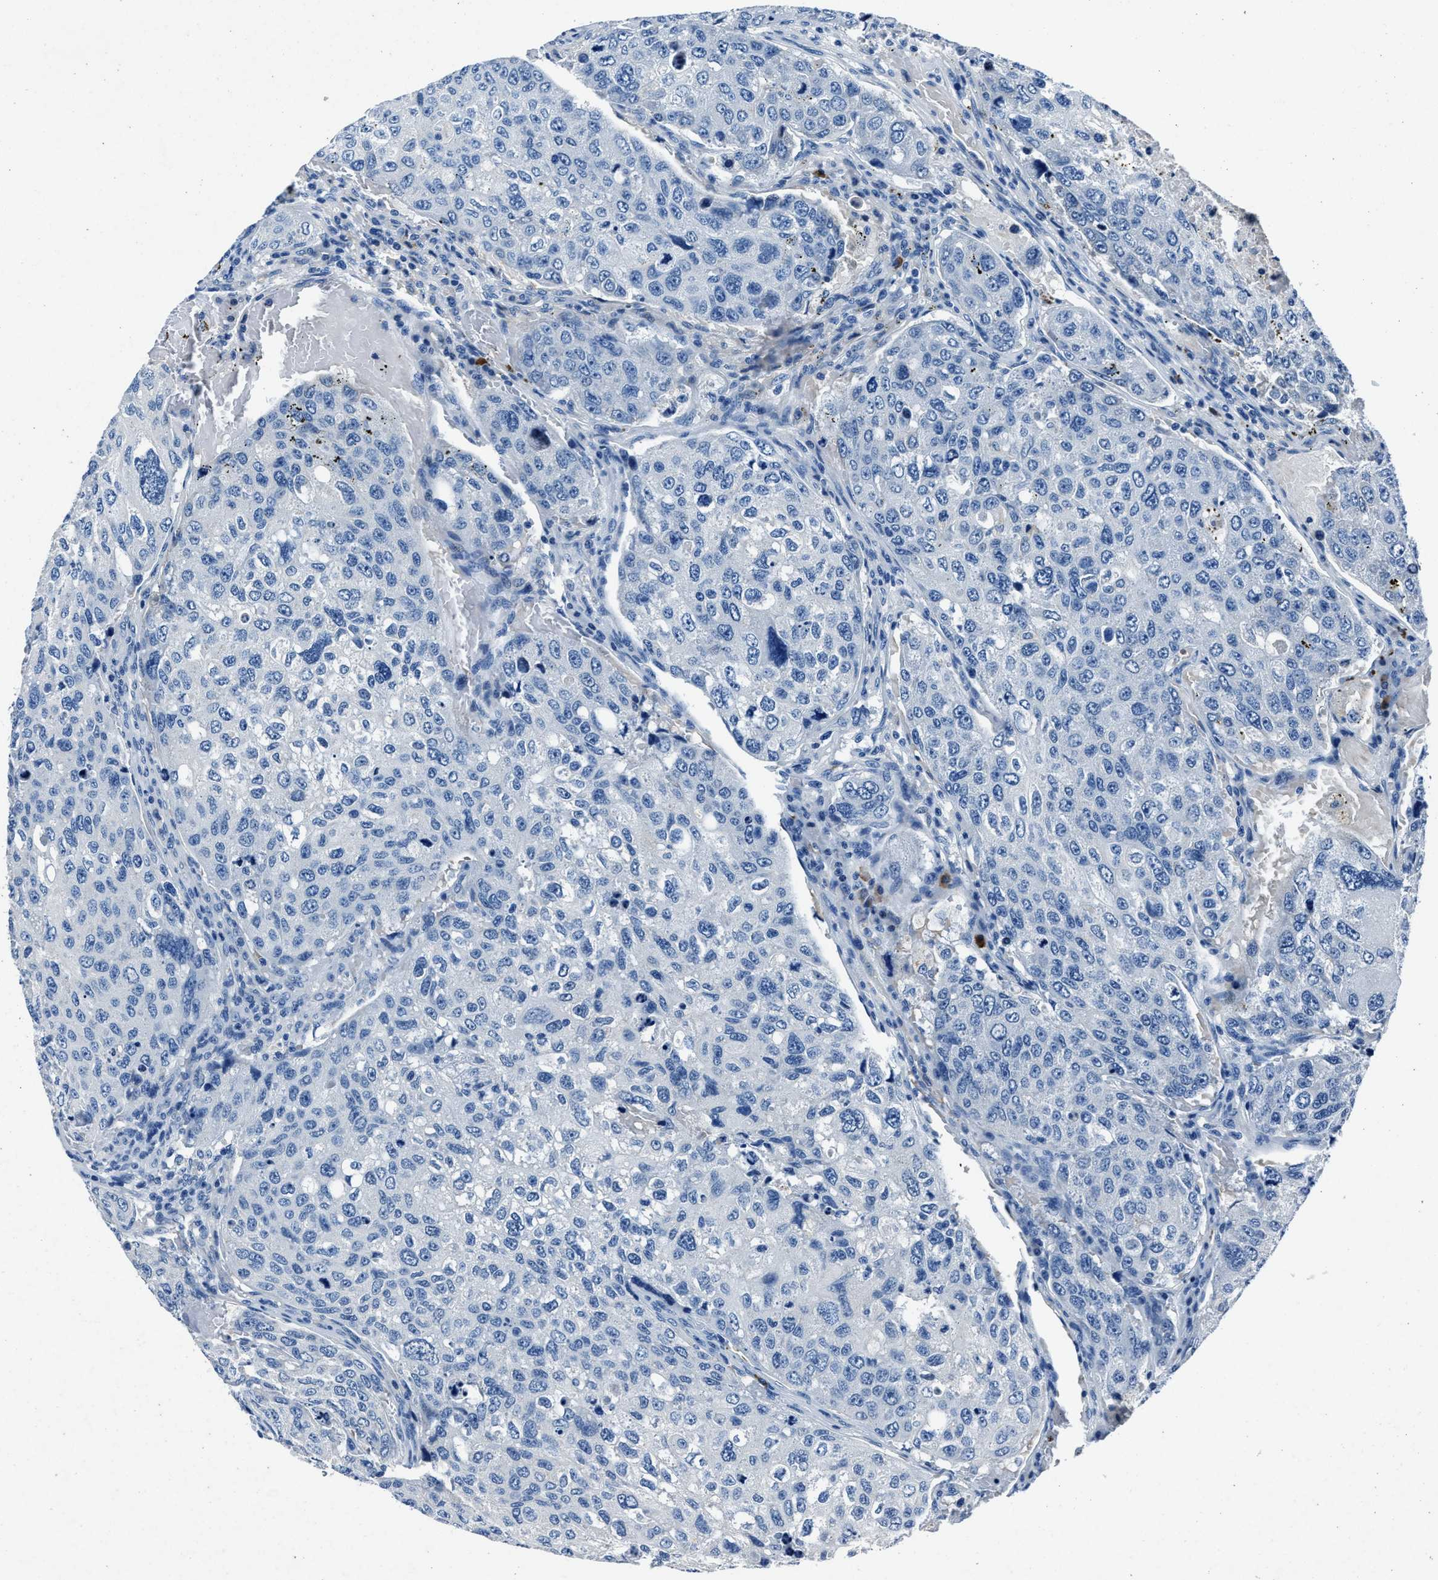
{"staining": {"intensity": "negative", "quantity": "none", "location": "none"}, "tissue": "urothelial cancer", "cell_type": "Tumor cells", "image_type": "cancer", "snomed": [{"axis": "morphology", "description": "Urothelial carcinoma, High grade"}, {"axis": "topography", "description": "Lymph node"}, {"axis": "topography", "description": "Urinary bladder"}], "caption": "Tumor cells are negative for brown protein staining in urothelial cancer.", "gene": "NACAD", "patient": {"sex": "male", "age": 51}}